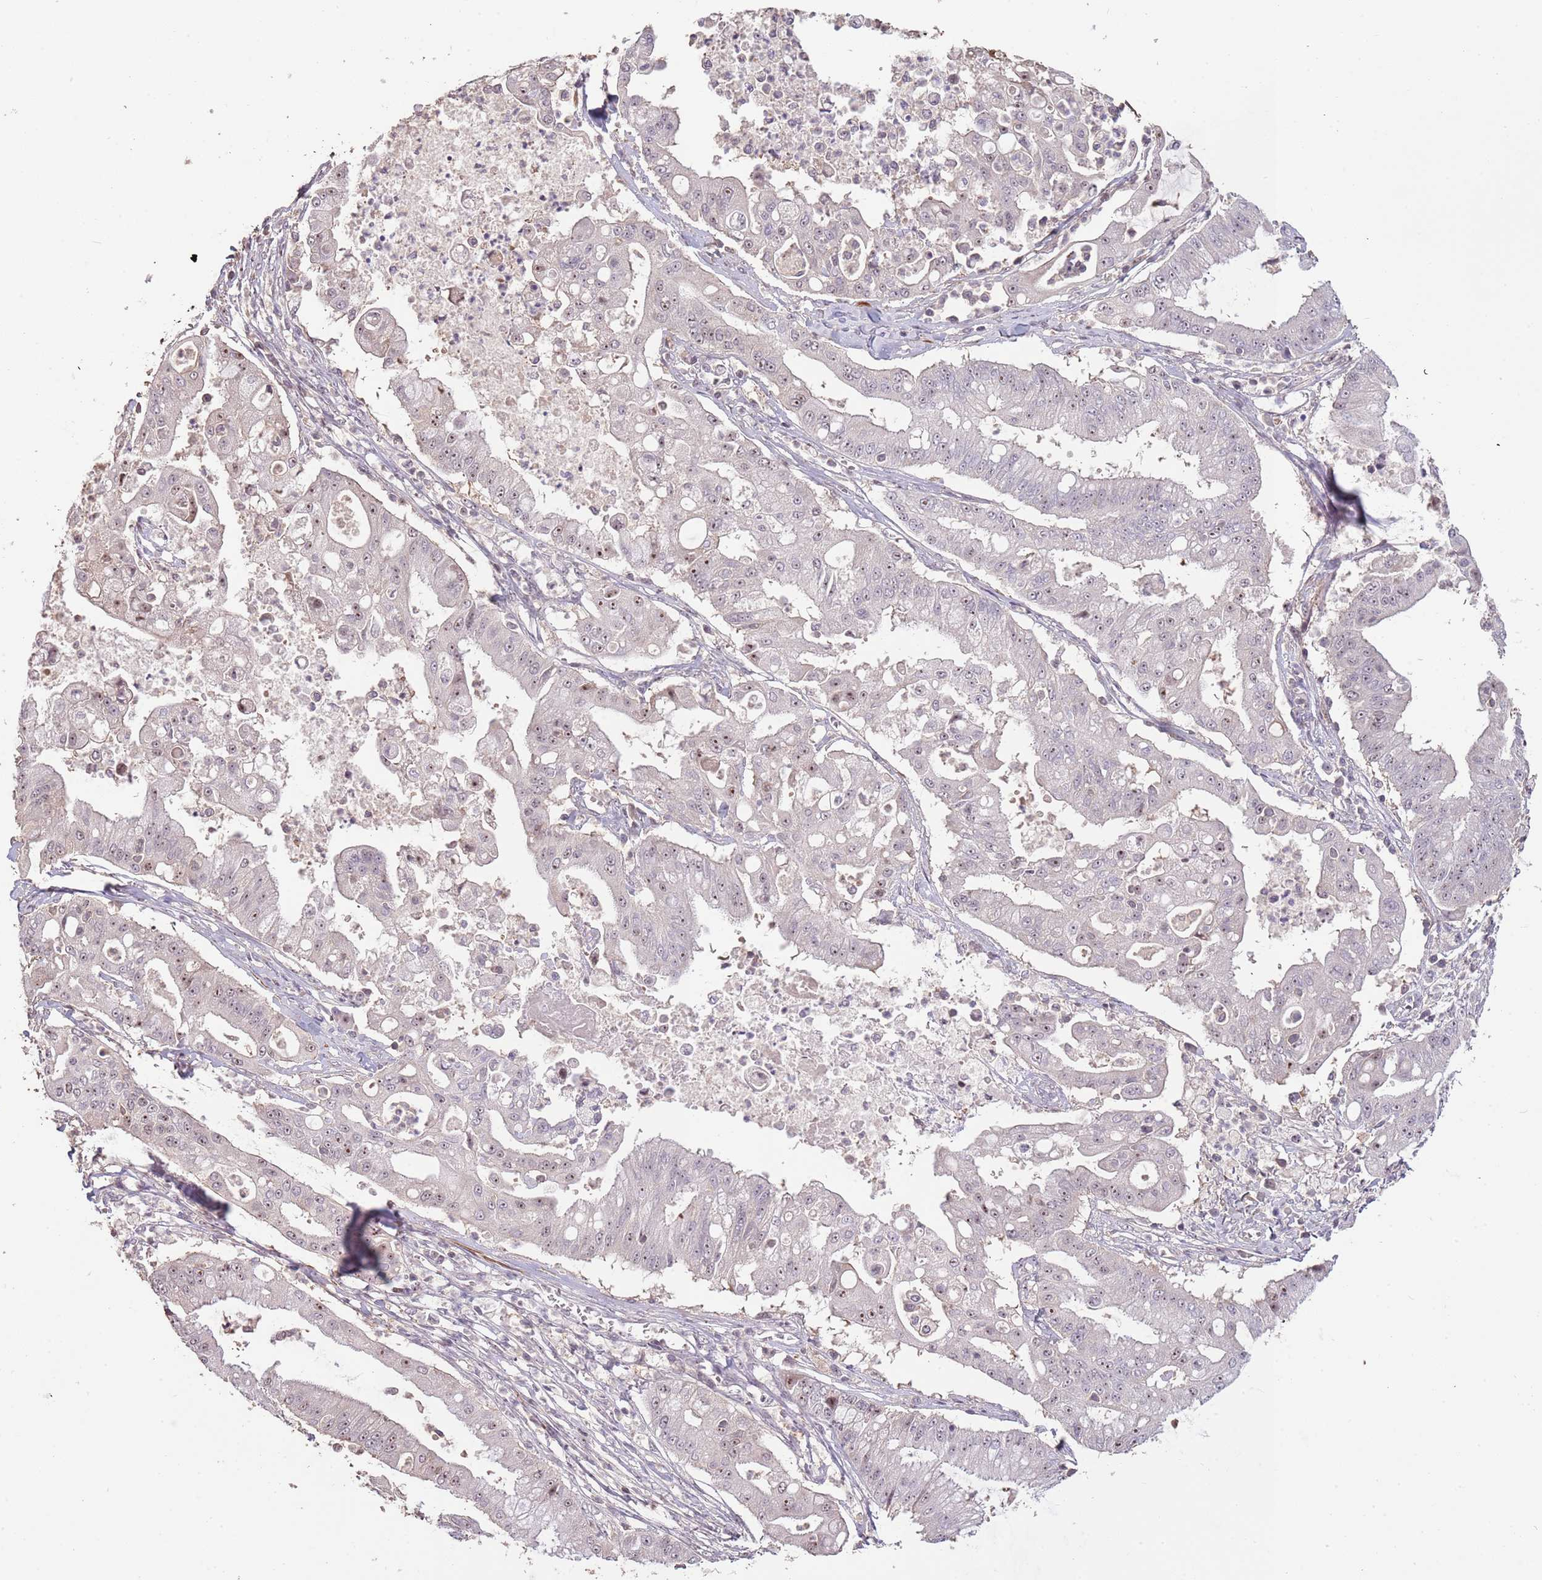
{"staining": {"intensity": "moderate", "quantity": ">75%", "location": "nuclear"}, "tissue": "ovarian cancer", "cell_type": "Tumor cells", "image_type": "cancer", "snomed": [{"axis": "morphology", "description": "Cystadenocarcinoma, mucinous, NOS"}, {"axis": "topography", "description": "Ovary"}], "caption": "Protein staining reveals moderate nuclear expression in approximately >75% of tumor cells in ovarian cancer (mucinous cystadenocarcinoma). (Brightfield microscopy of DAB IHC at high magnification).", "gene": "ADTRP", "patient": {"sex": "female", "age": 70}}